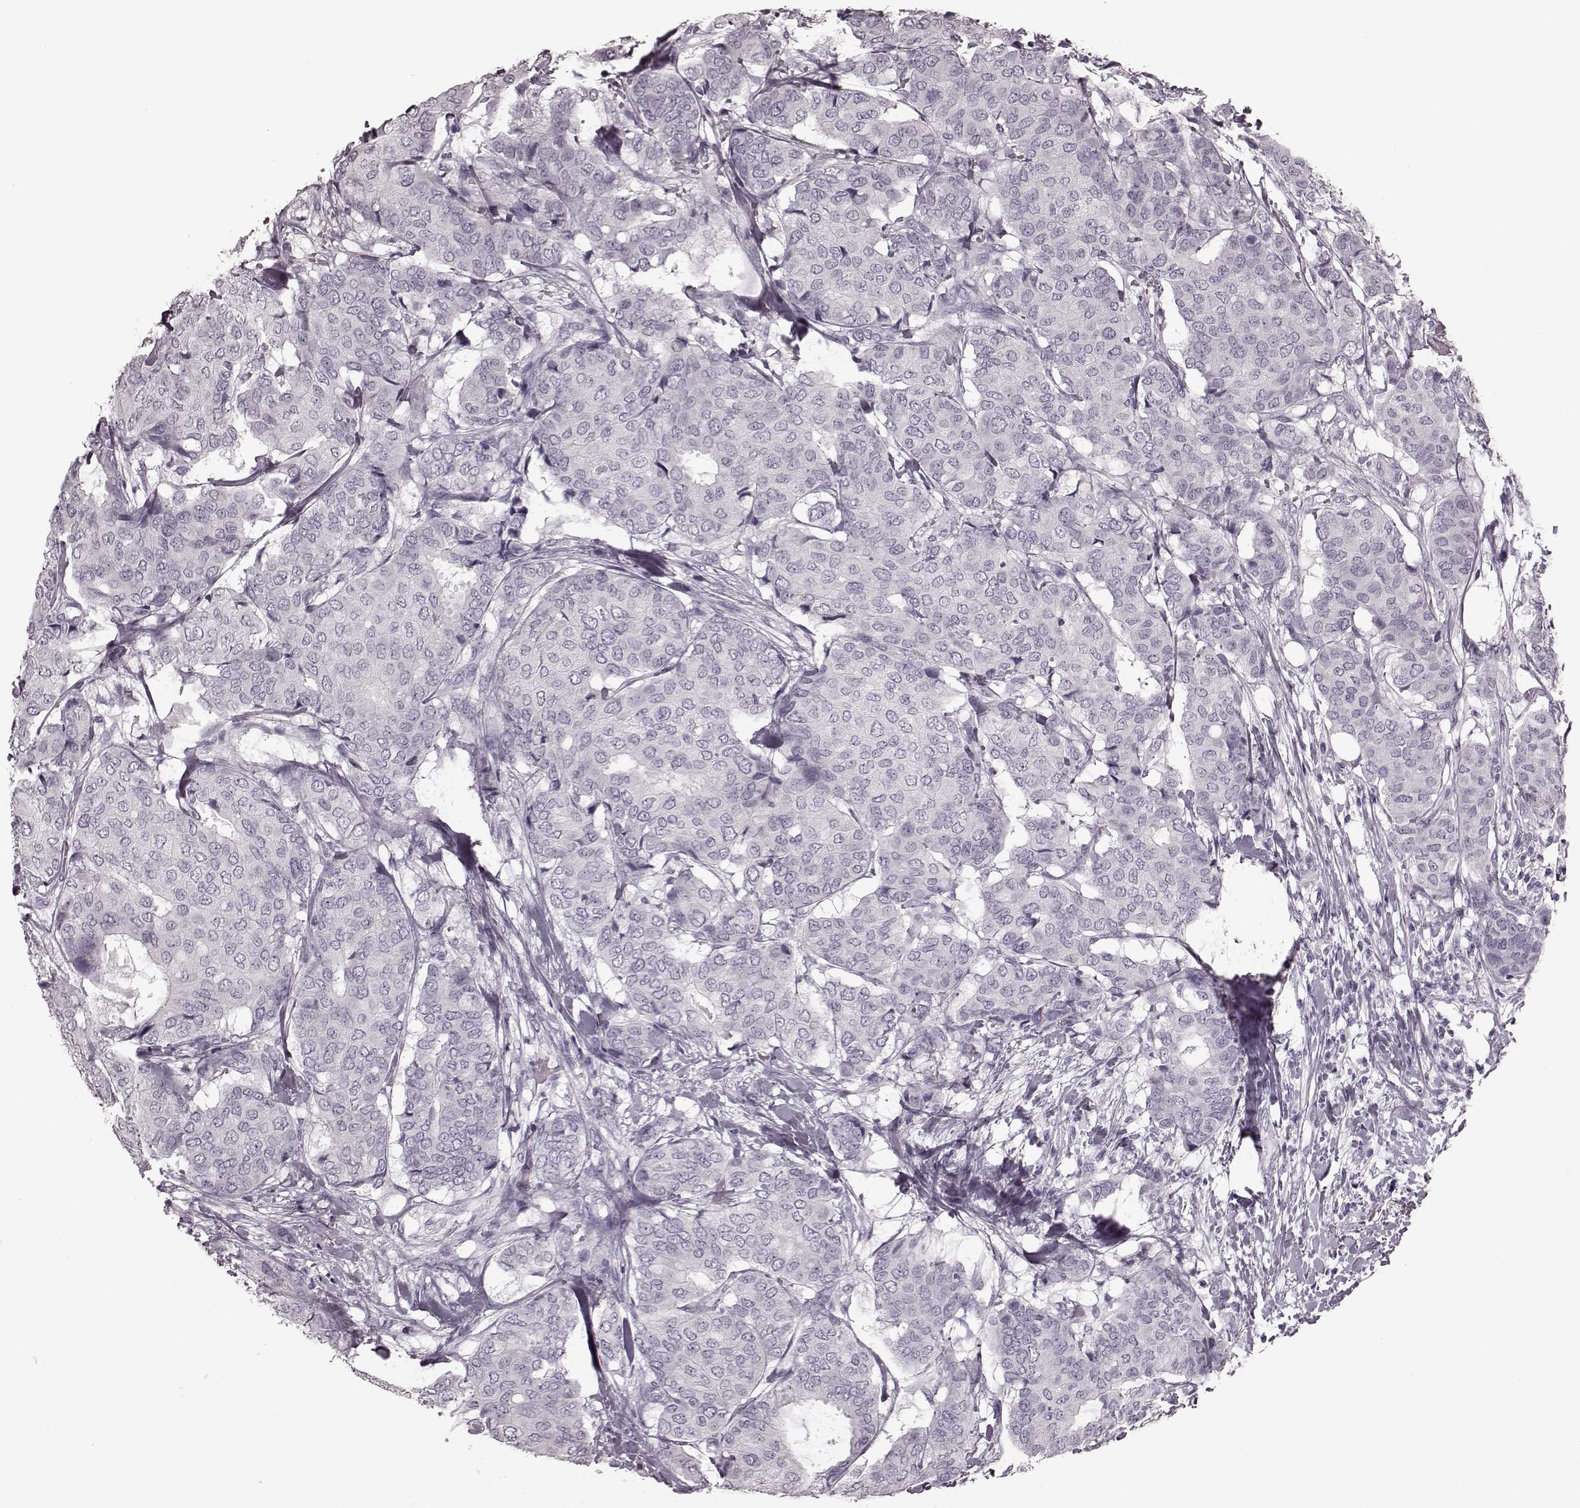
{"staining": {"intensity": "negative", "quantity": "none", "location": "none"}, "tissue": "breast cancer", "cell_type": "Tumor cells", "image_type": "cancer", "snomed": [{"axis": "morphology", "description": "Duct carcinoma"}, {"axis": "topography", "description": "Breast"}], "caption": "DAB (3,3'-diaminobenzidine) immunohistochemical staining of human intraductal carcinoma (breast) displays no significant expression in tumor cells.", "gene": "TRPM1", "patient": {"sex": "female", "age": 75}}